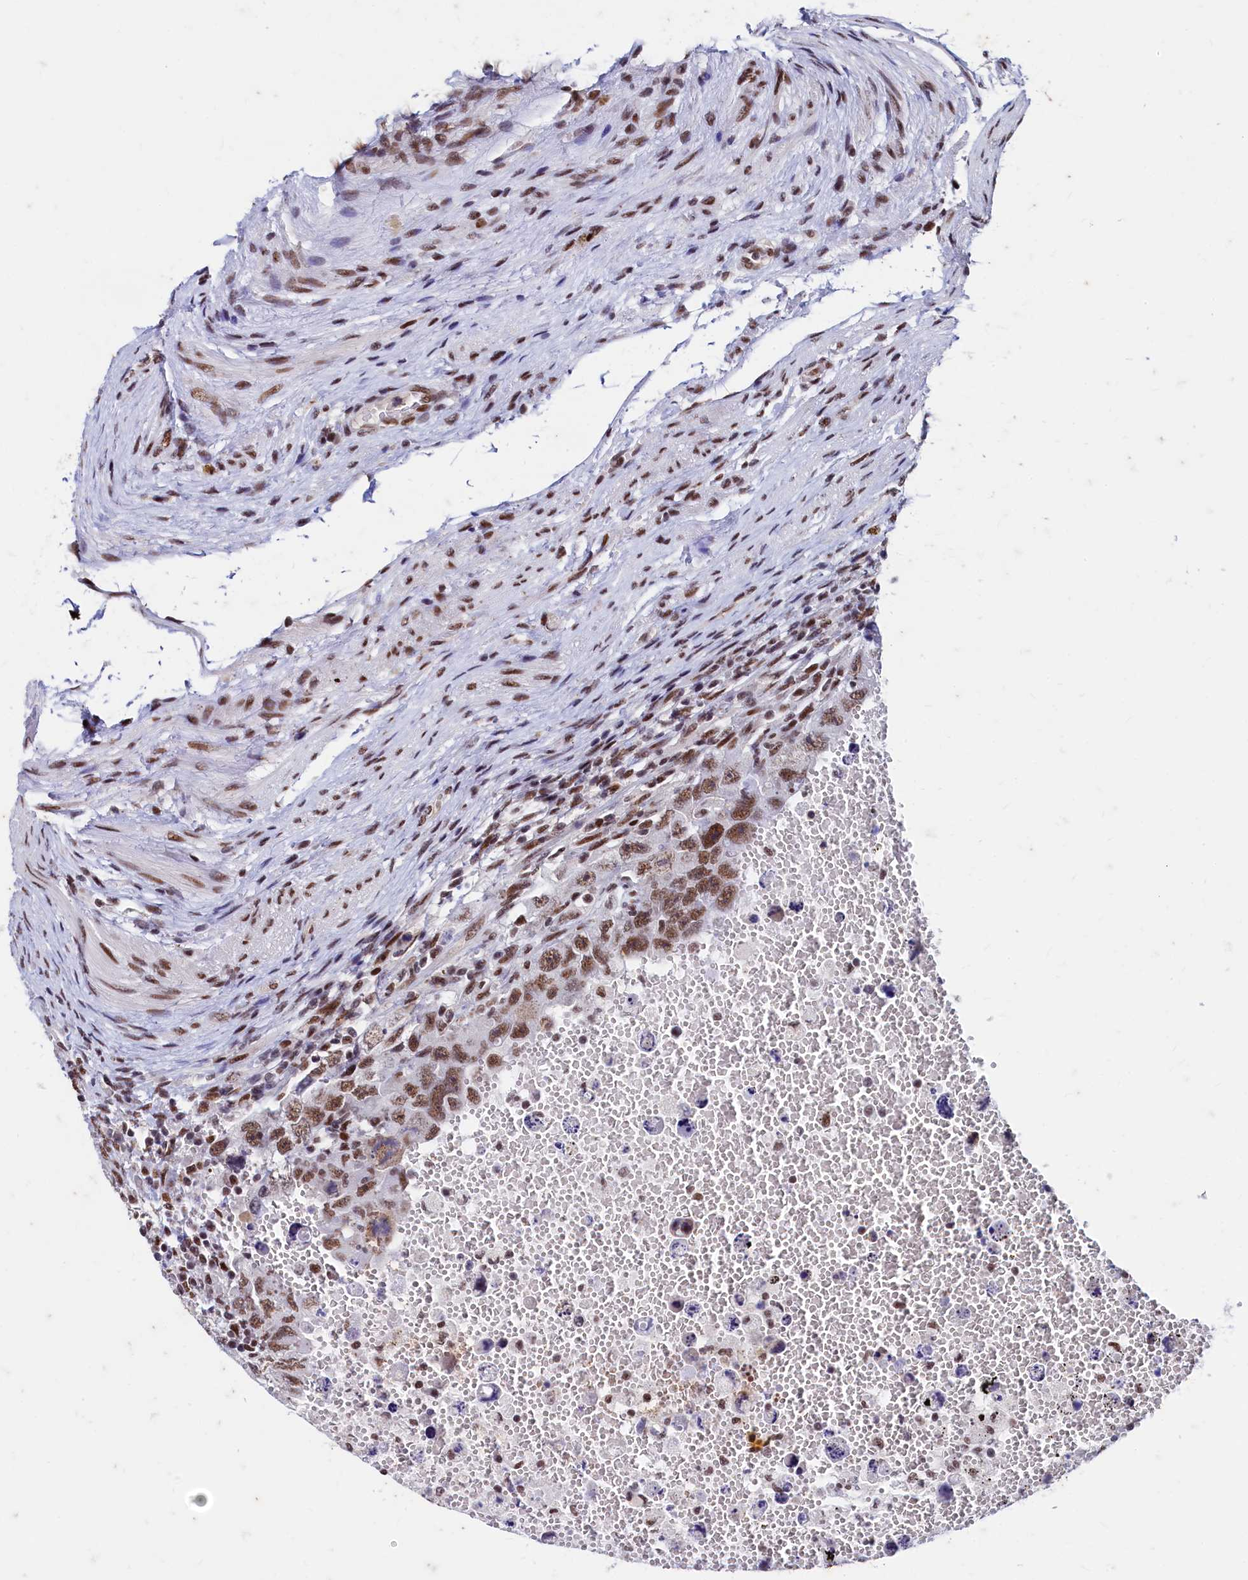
{"staining": {"intensity": "moderate", "quantity": ">75%", "location": "nuclear"}, "tissue": "testis cancer", "cell_type": "Tumor cells", "image_type": "cancer", "snomed": [{"axis": "morphology", "description": "Carcinoma, Embryonal, NOS"}, {"axis": "topography", "description": "Testis"}], "caption": "There is medium levels of moderate nuclear staining in tumor cells of testis cancer, as demonstrated by immunohistochemical staining (brown color).", "gene": "CPSF7", "patient": {"sex": "male", "age": 26}}